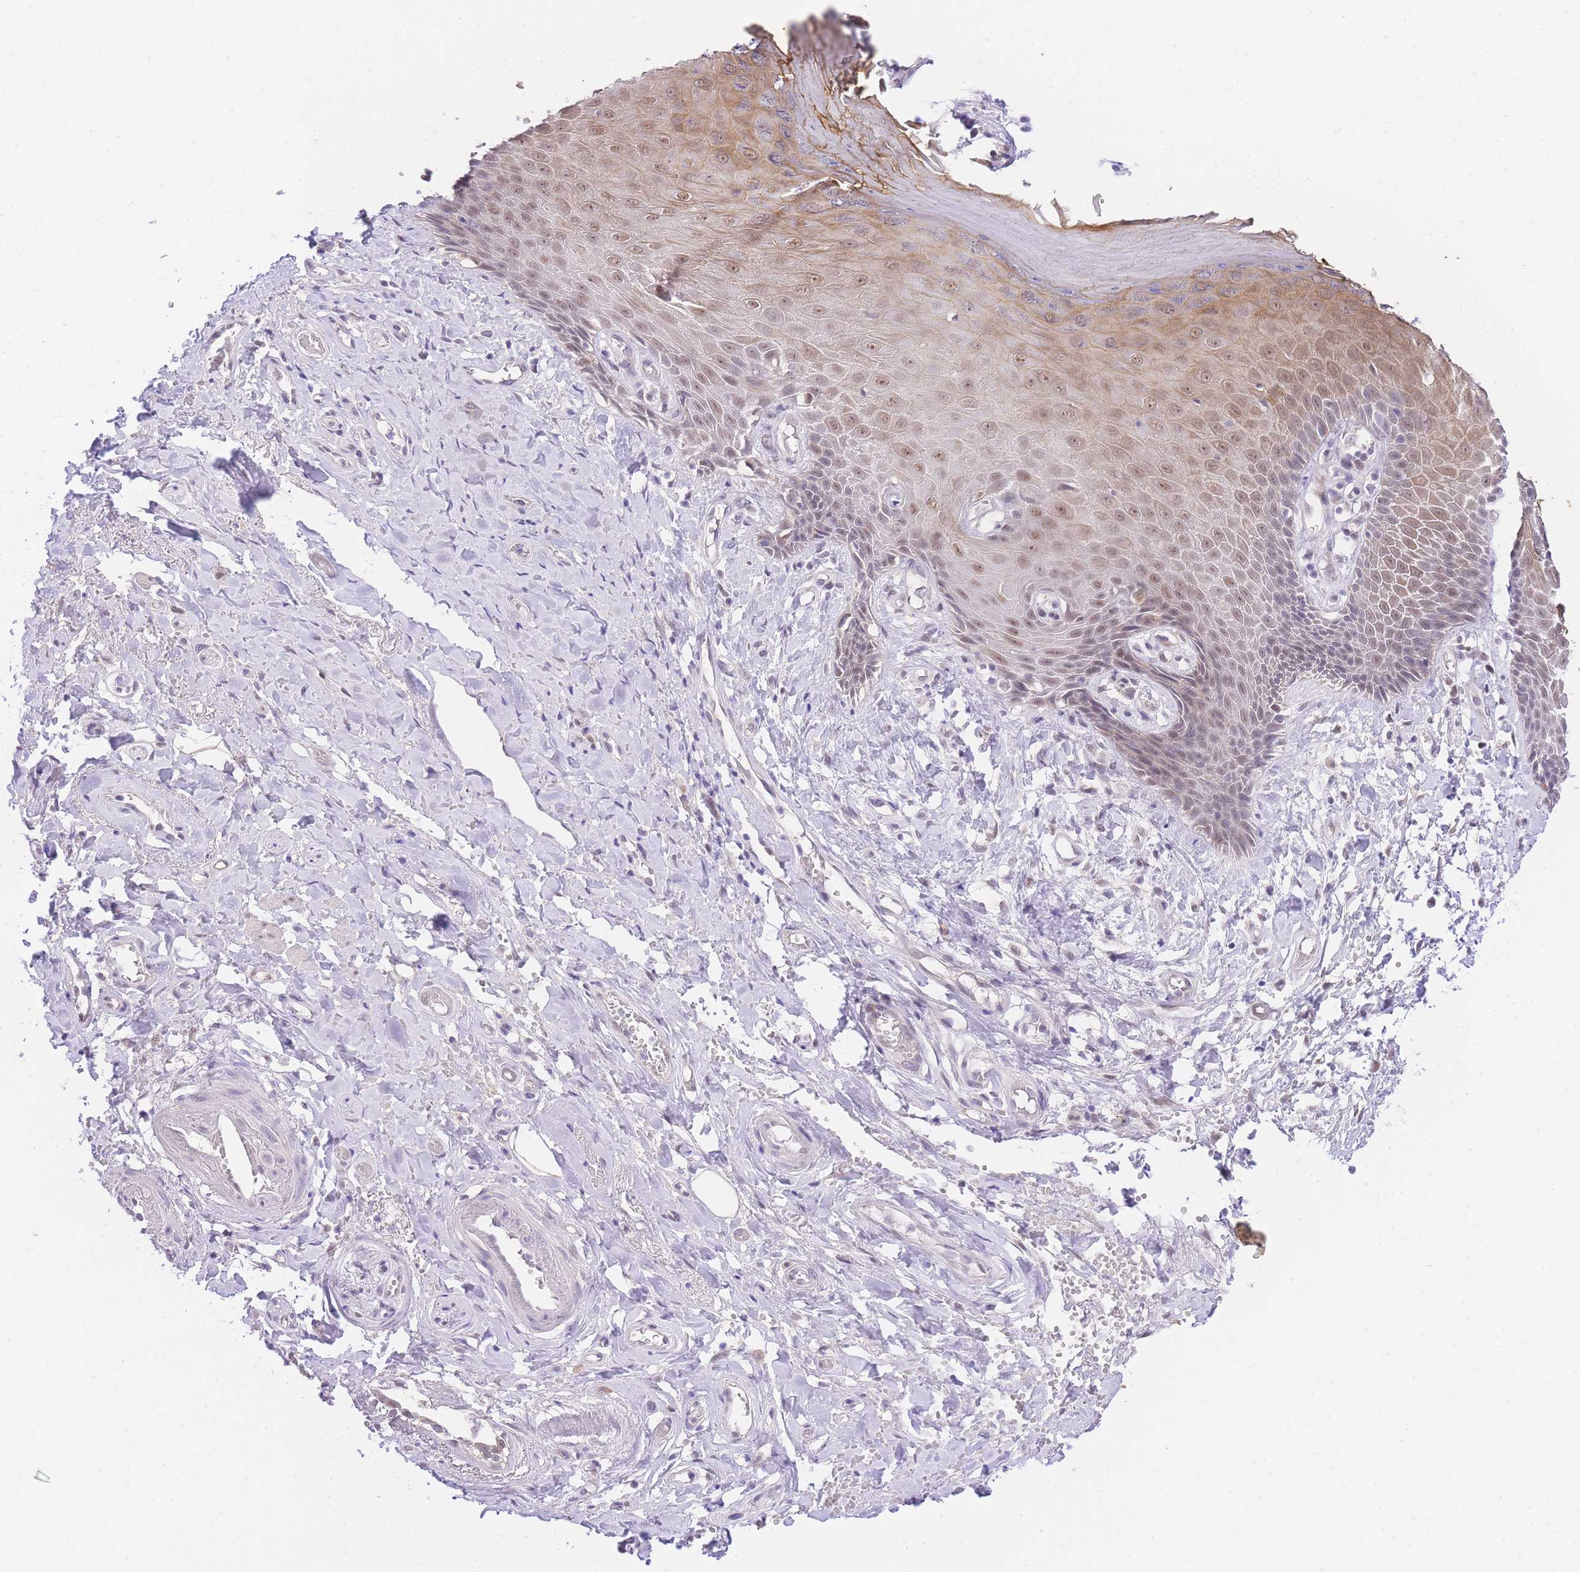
{"staining": {"intensity": "moderate", "quantity": ">75%", "location": "cytoplasmic/membranous,nuclear"}, "tissue": "skin", "cell_type": "Epidermal cells", "image_type": "normal", "snomed": [{"axis": "morphology", "description": "Normal tissue, NOS"}, {"axis": "topography", "description": "Anal"}], "caption": "DAB (3,3'-diaminobenzidine) immunohistochemical staining of normal human skin shows moderate cytoplasmic/membranous,nuclear protein expression in approximately >75% of epidermal cells. (DAB (3,3'-diaminobenzidine) IHC with brightfield microscopy, high magnification).", "gene": "UBXN7", "patient": {"sex": "male", "age": 78}}